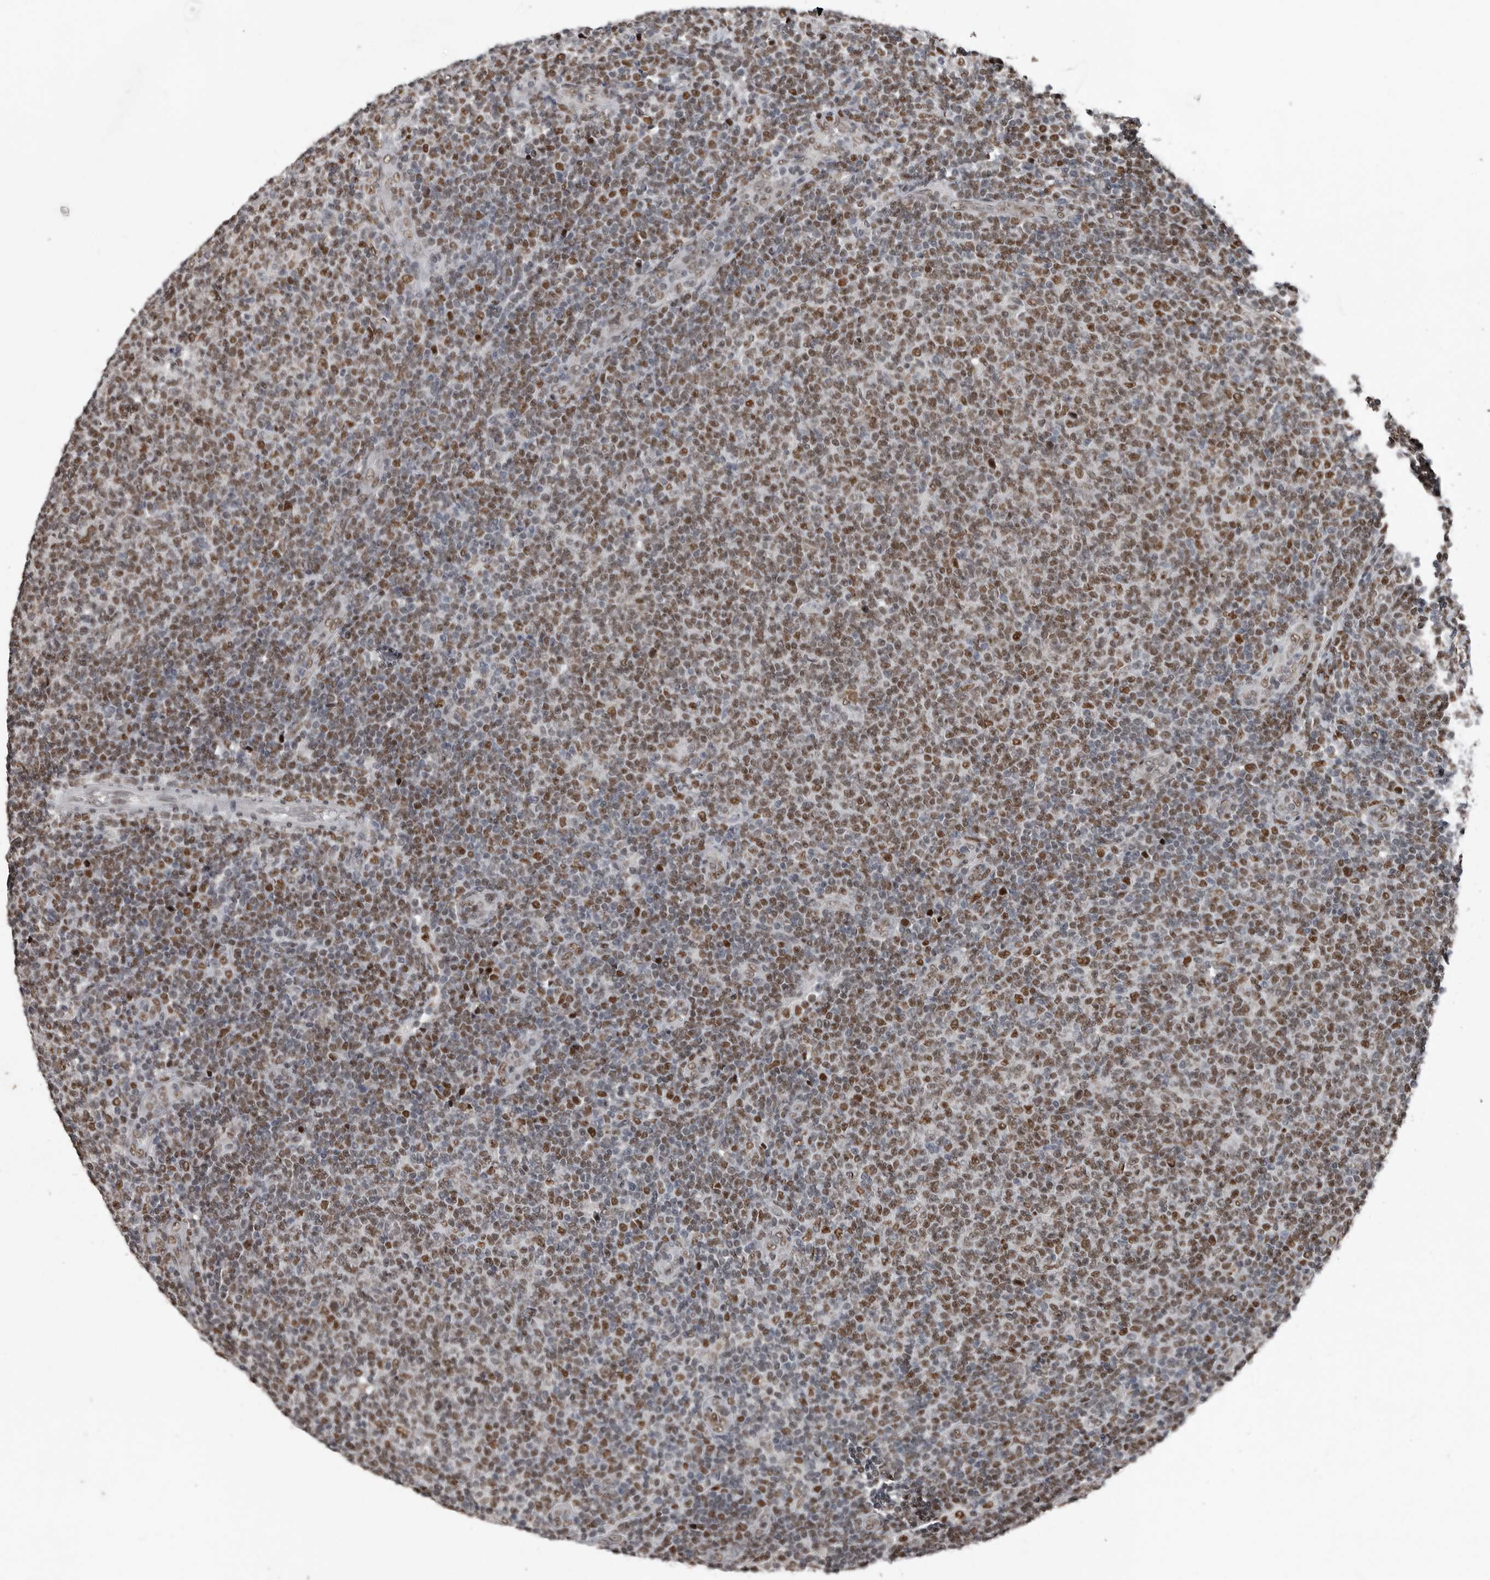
{"staining": {"intensity": "moderate", "quantity": ">75%", "location": "nuclear"}, "tissue": "lymphoma", "cell_type": "Tumor cells", "image_type": "cancer", "snomed": [{"axis": "morphology", "description": "Malignant lymphoma, non-Hodgkin's type, Low grade"}, {"axis": "topography", "description": "Lymph node"}], "caption": "Immunohistochemistry (DAB (3,3'-diaminobenzidine)) staining of lymphoma demonstrates moderate nuclear protein expression in approximately >75% of tumor cells. Nuclei are stained in blue.", "gene": "CHD1L", "patient": {"sex": "male", "age": 66}}